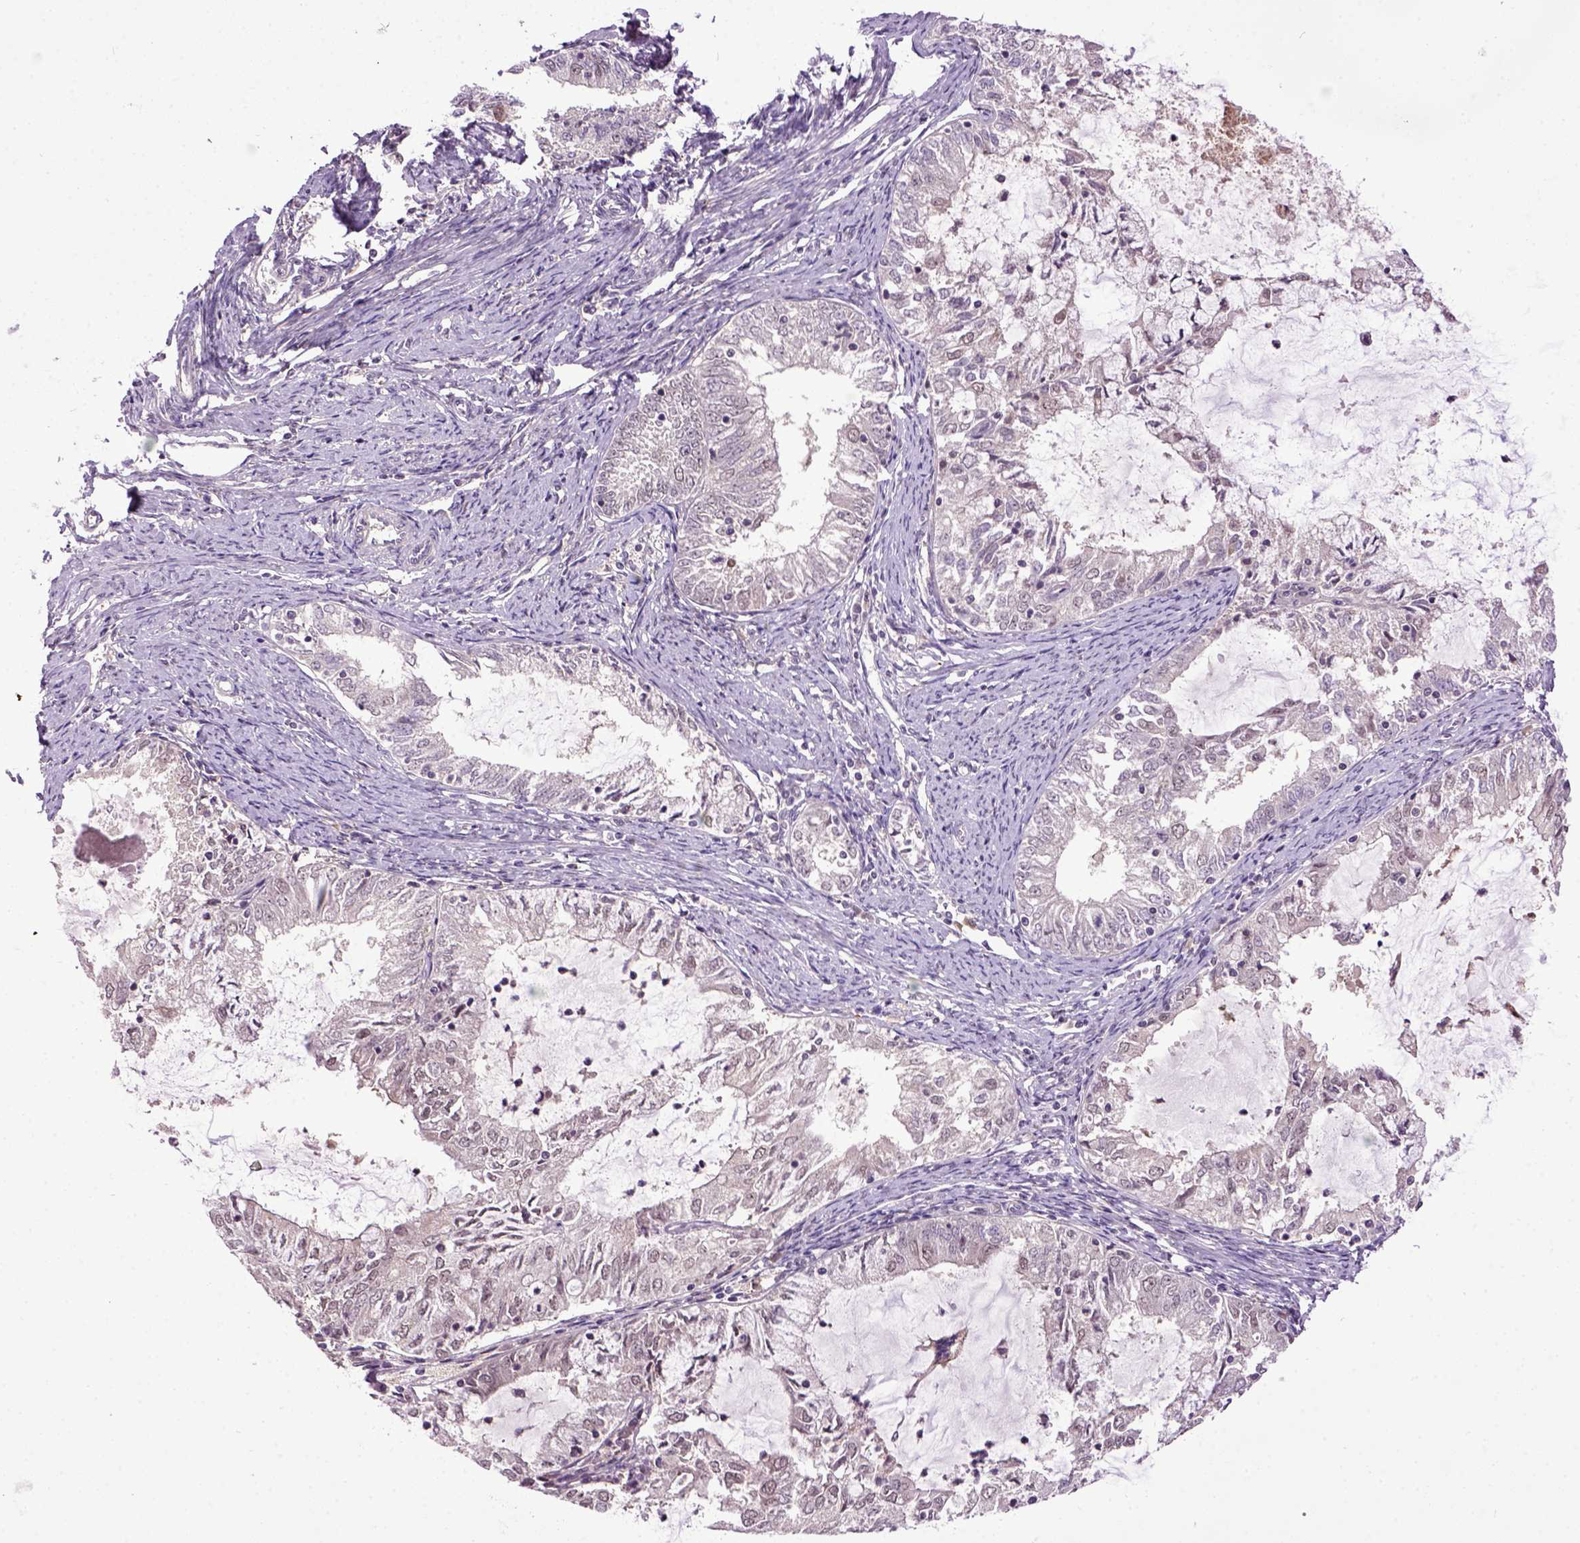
{"staining": {"intensity": "negative", "quantity": "none", "location": "none"}, "tissue": "endometrial cancer", "cell_type": "Tumor cells", "image_type": "cancer", "snomed": [{"axis": "morphology", "description": "Adenocarcinoma, NOS"}, {"axis": "topography", "description": "Endometrium"}], "caption": "The histopathology image displays no significant expression in tumor cells of adenocarcinoma (endometrial).", "gene": "RAB43", "patient": {"sex": "female", "age": 57}}